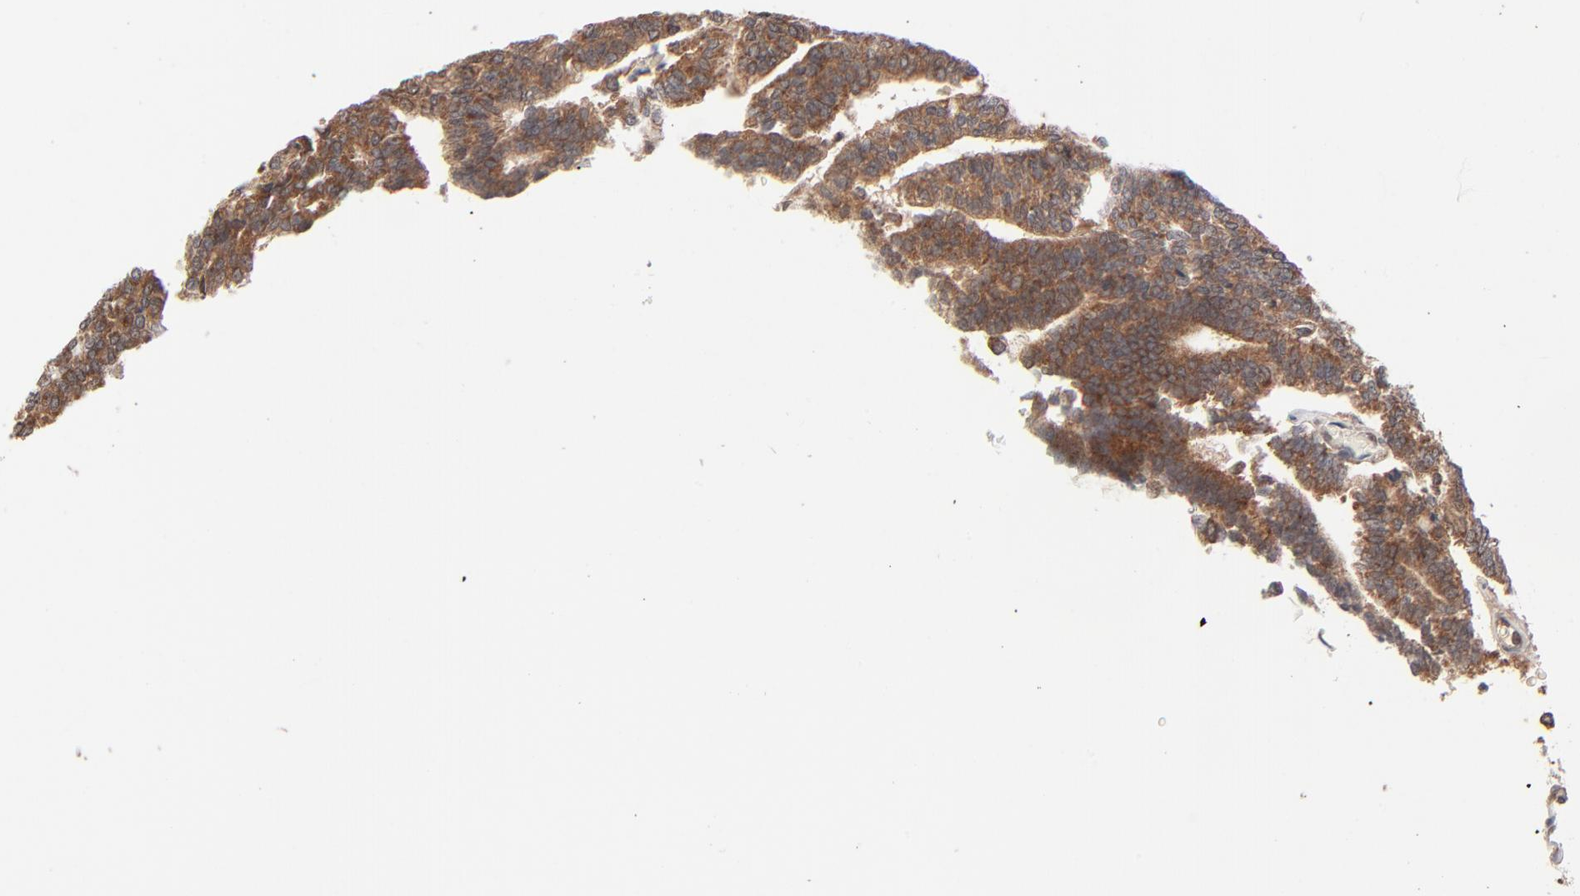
{"staining": {"intensity": "strong", "quantity": ">75%", "location": "cytoplasmic/membranous"}, "tissue": "thyroid cancer", "cell_type": "Tumor cells", "image_type": "cancer", "snomed": [{"axis": "morphology", "description": "Papillary adenocarcinoma, NOS"}, {"axis": "topography", "description": "Thyroid gland"}], "caption": "Papillary adenocarcinoma (thyroid) tissue displays strong cytoplasmic/membranous expression in about >75% of tumor cells, visualized by immunohistochemistry.", "gene": "ABLIM3", "patient": {"sex": "female", "age": 35}}